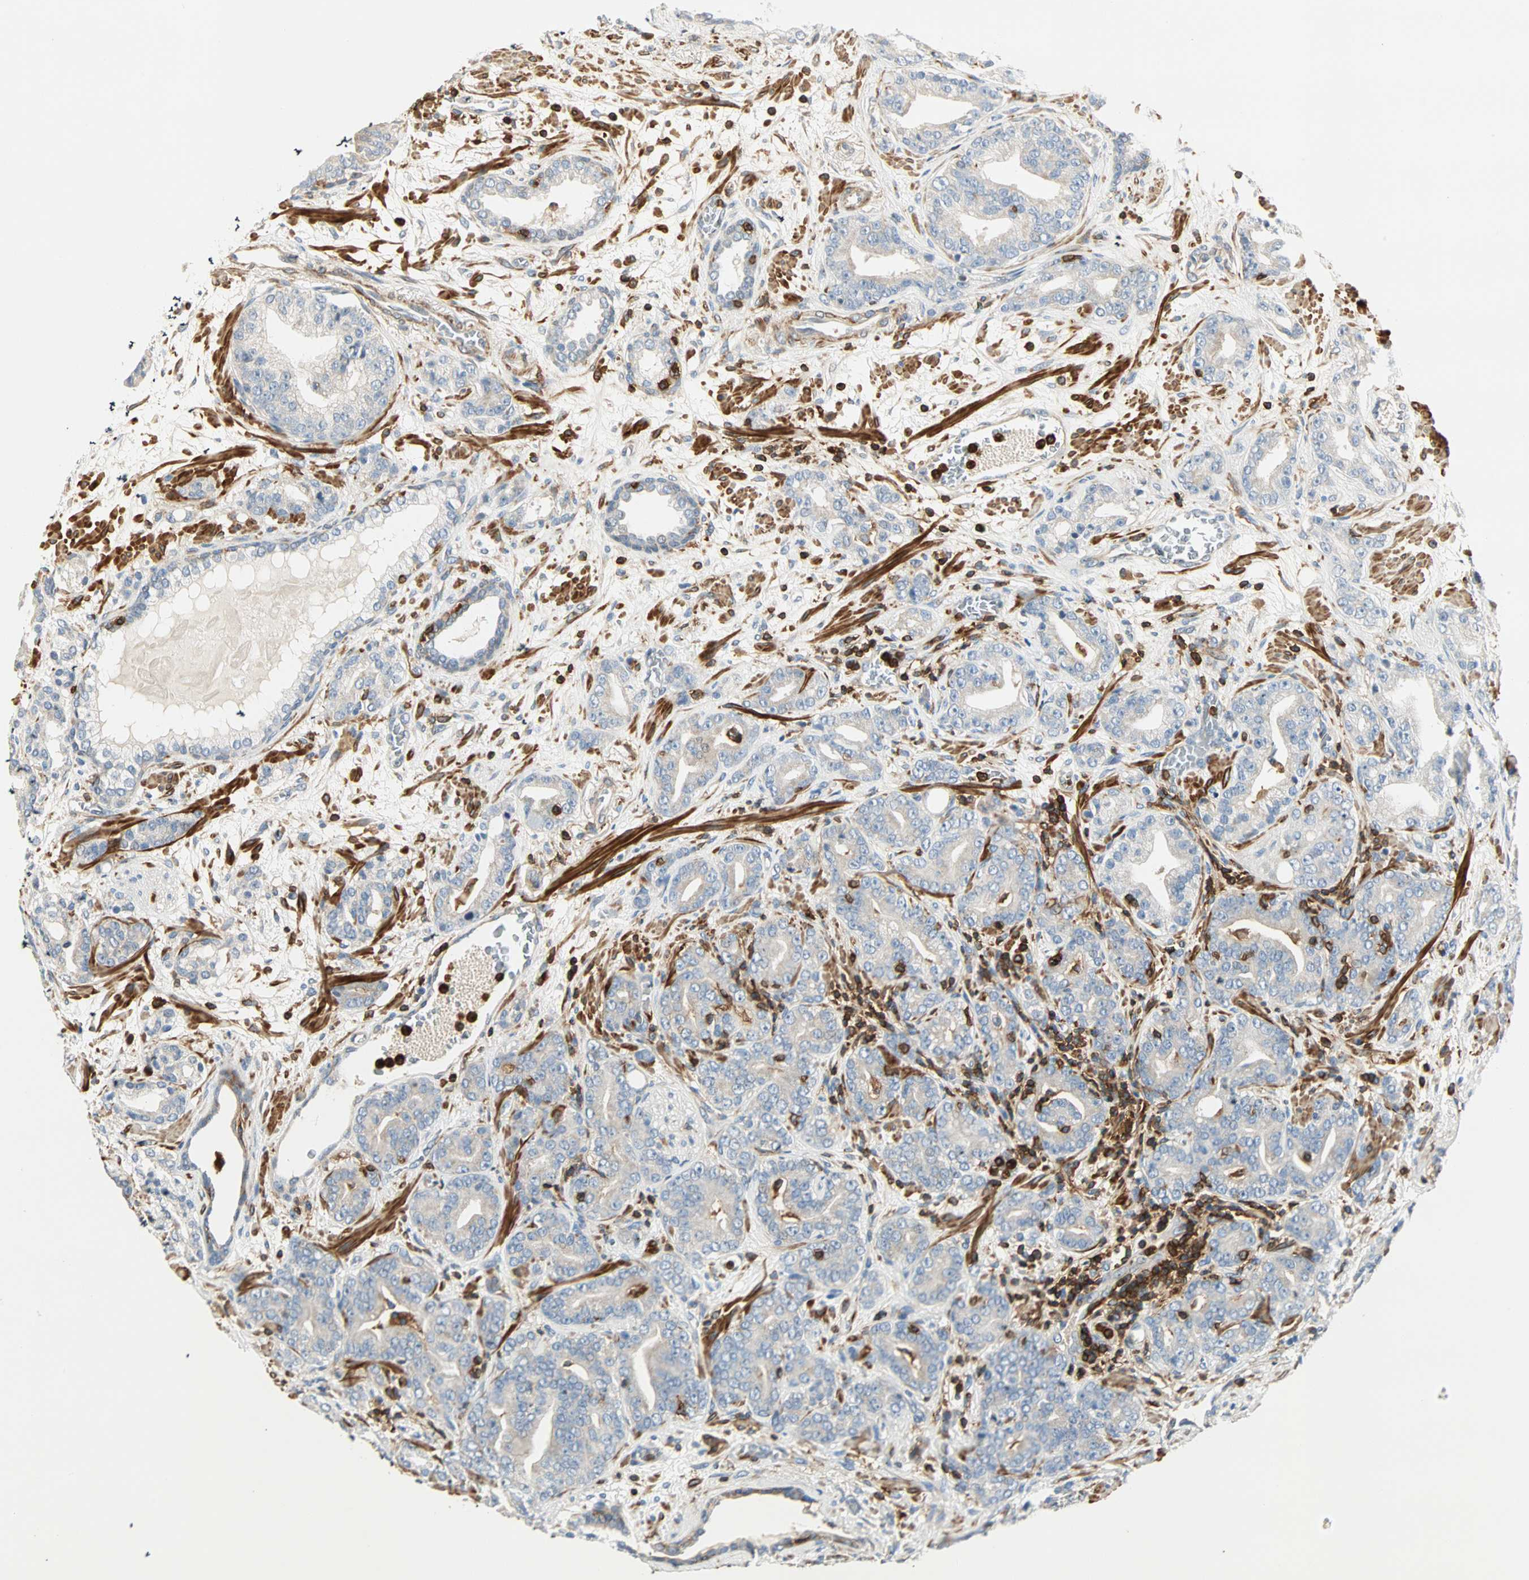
{"staining": {"intensity": "negative", "quantity": "none", "location": "none"}, "tissue": "prostate cancer", "cell_type": "Tumor cells", "image_type": "cancer", "snomed": [{"axis": "morphology", "description": "Adenocarcinoma, Low grade"}, {"axis": "topography", "description": "Prostate"}], "caption": "This is an IHC image of human prostate cancer. There is no expression in tumor cells.", "gene": "FMNL1", "patient": {"sex": "male", "age": 63}}